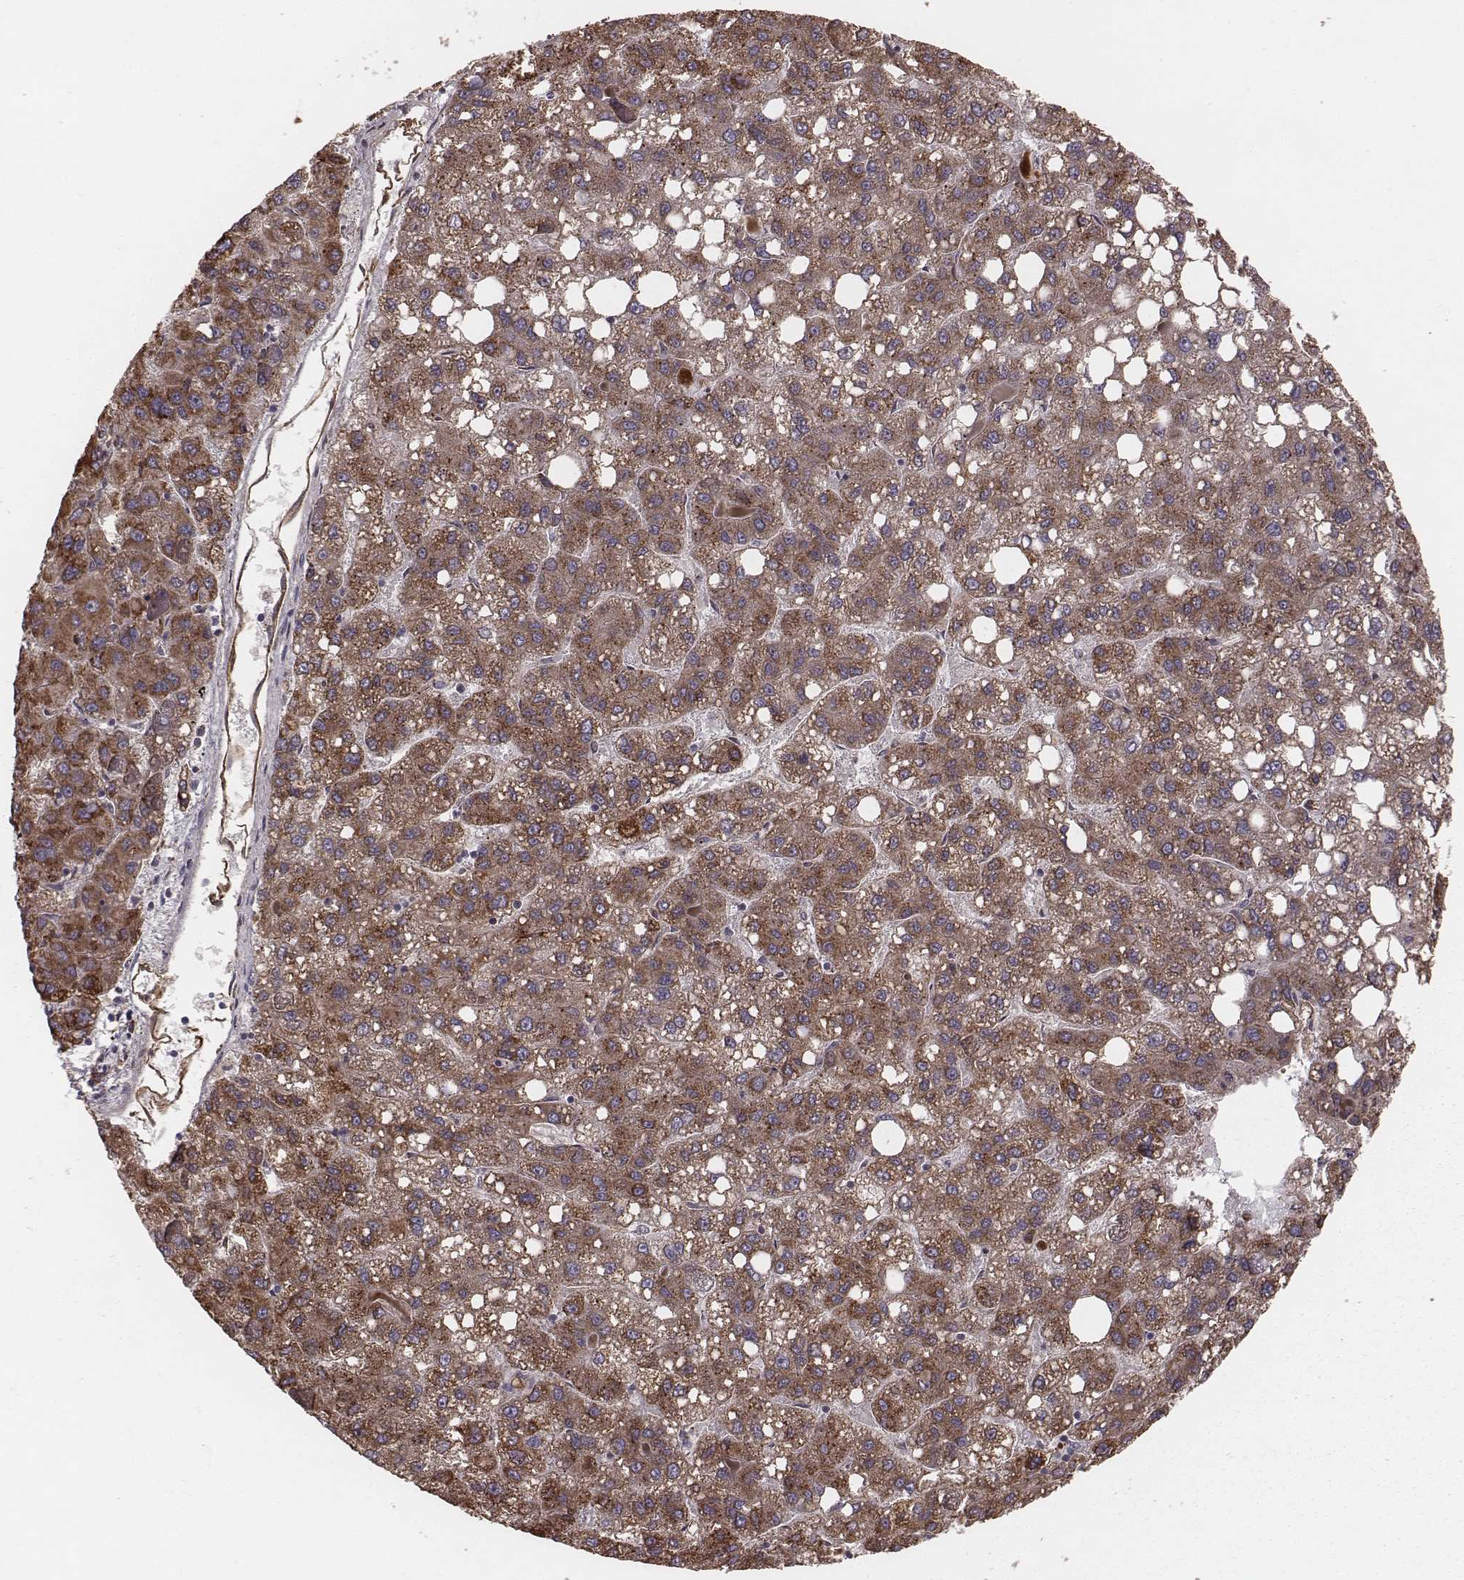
{"staining": {"intensity": "moderate", "quantity": ">75%", "location": "cytoplasmic/membranous"}, "tissue": "liver cancer", "cell_type": "Tumor cells", "image_type": "cancer", "snomed": [{"axis": "morphology", "description": "Carcinoma, Hepatocellular, NOS"}, {"axis": "topography", "description": "Liver"}], "caption": "Immunohistochemical staining of liver cancer (hepatocellular carcinoma) demonstrates medium levels of moderate cytoplasmic/membranous protein staining in approximately >75% of tumor cells.", "gene": "PALMD", "patient": {"sex": "female", "age": 82}}